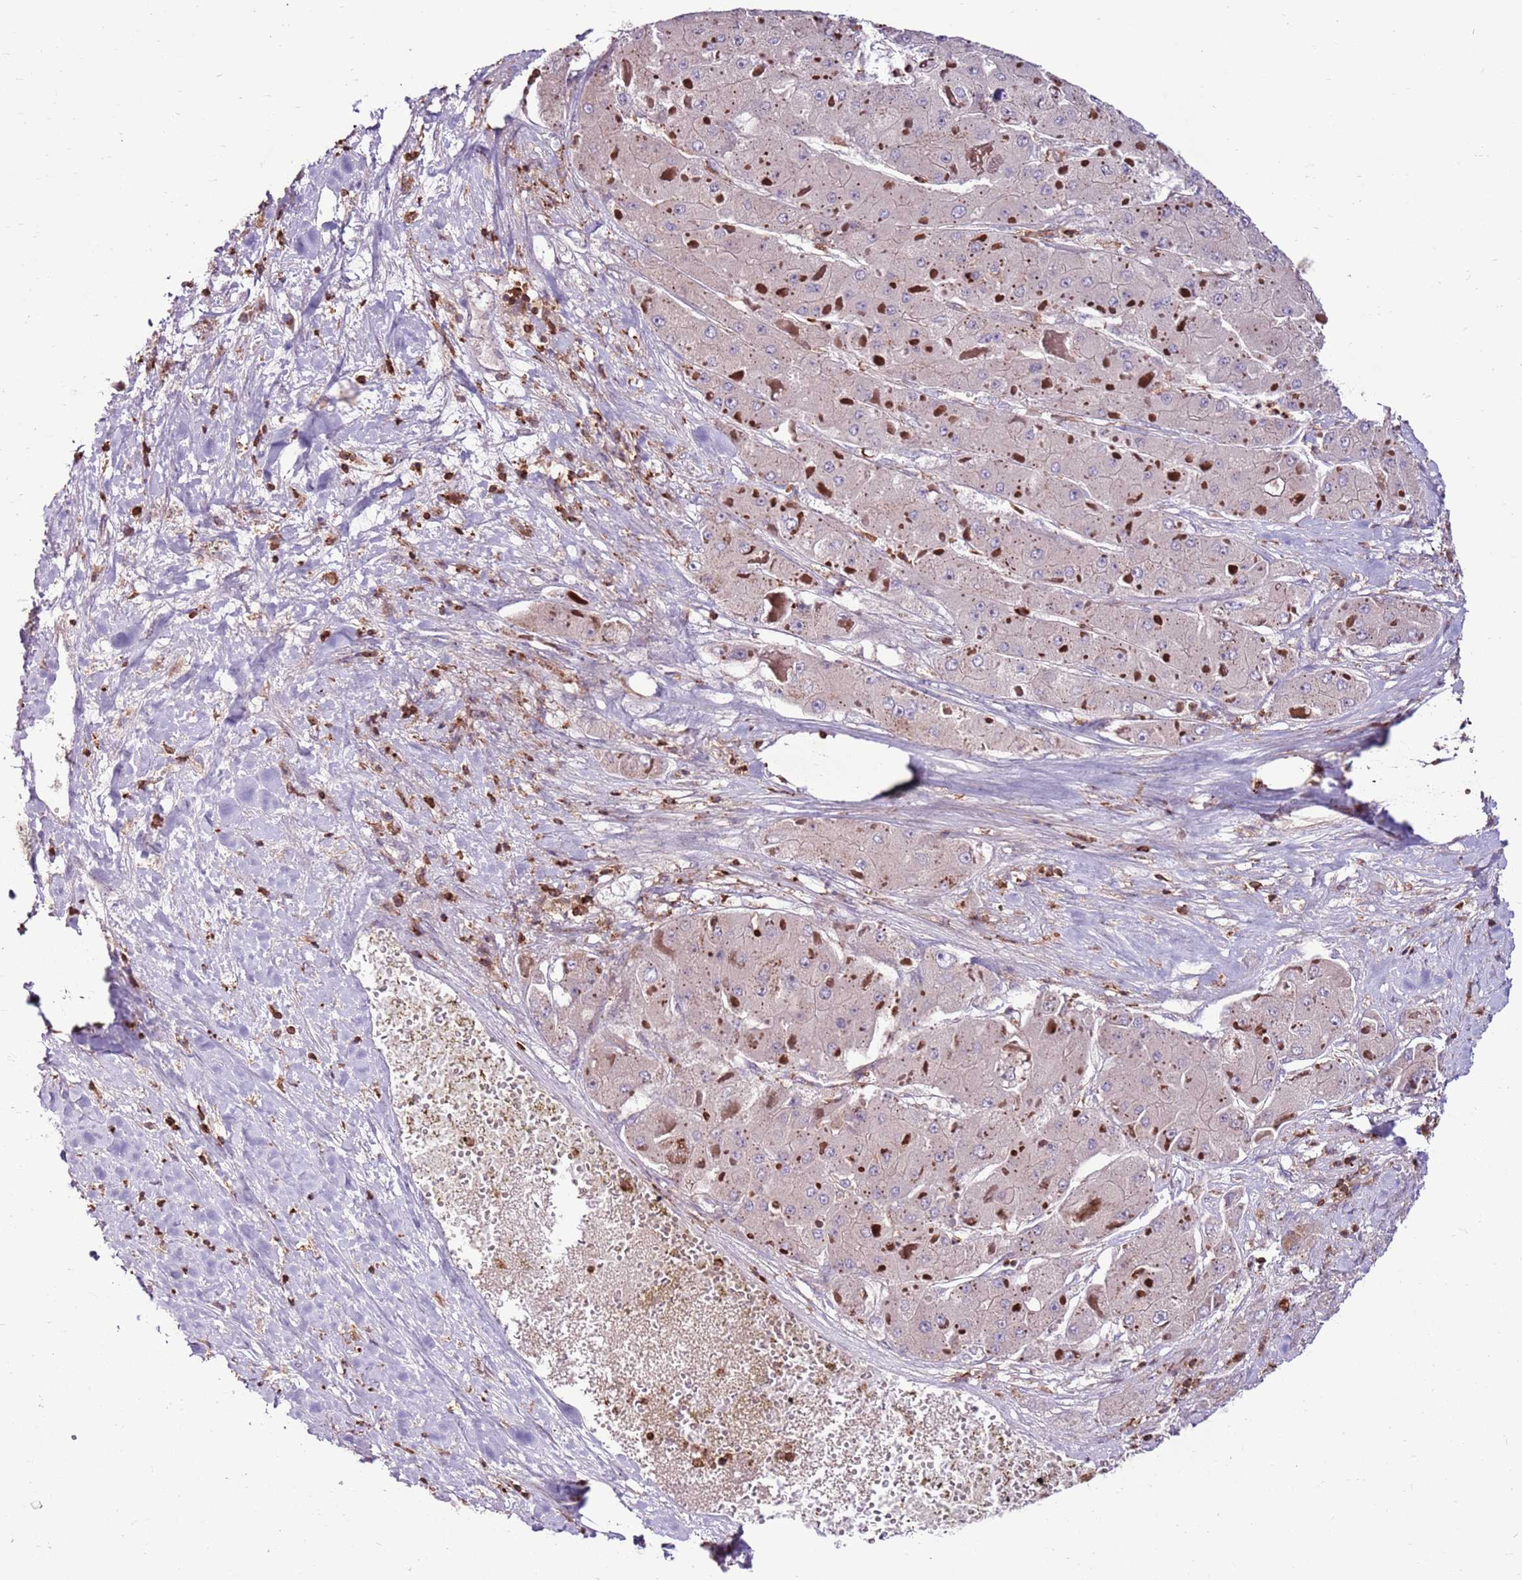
{"staining": {"intensity": "negative", "quantity": "none", "location": "none"}, "tissue": "liver cancer", "cell_type": "Tumor cells", "image_type": "cancer", "snomed": [{"axis": "morphology", "description": "Carcinoma, Hepatocellular, NOS"}, {"axis": "topography", "description": "Liver"}], "caption": "Immunohistochemistry (IHC) photomicrograph of liver cancer (hepatocellular carcinoma) stained for a protein (brown), which exhibits no positivity in tumor cells.", "gene": "ZSWIM1", "patient": {"sex": "female", "age": 73}}